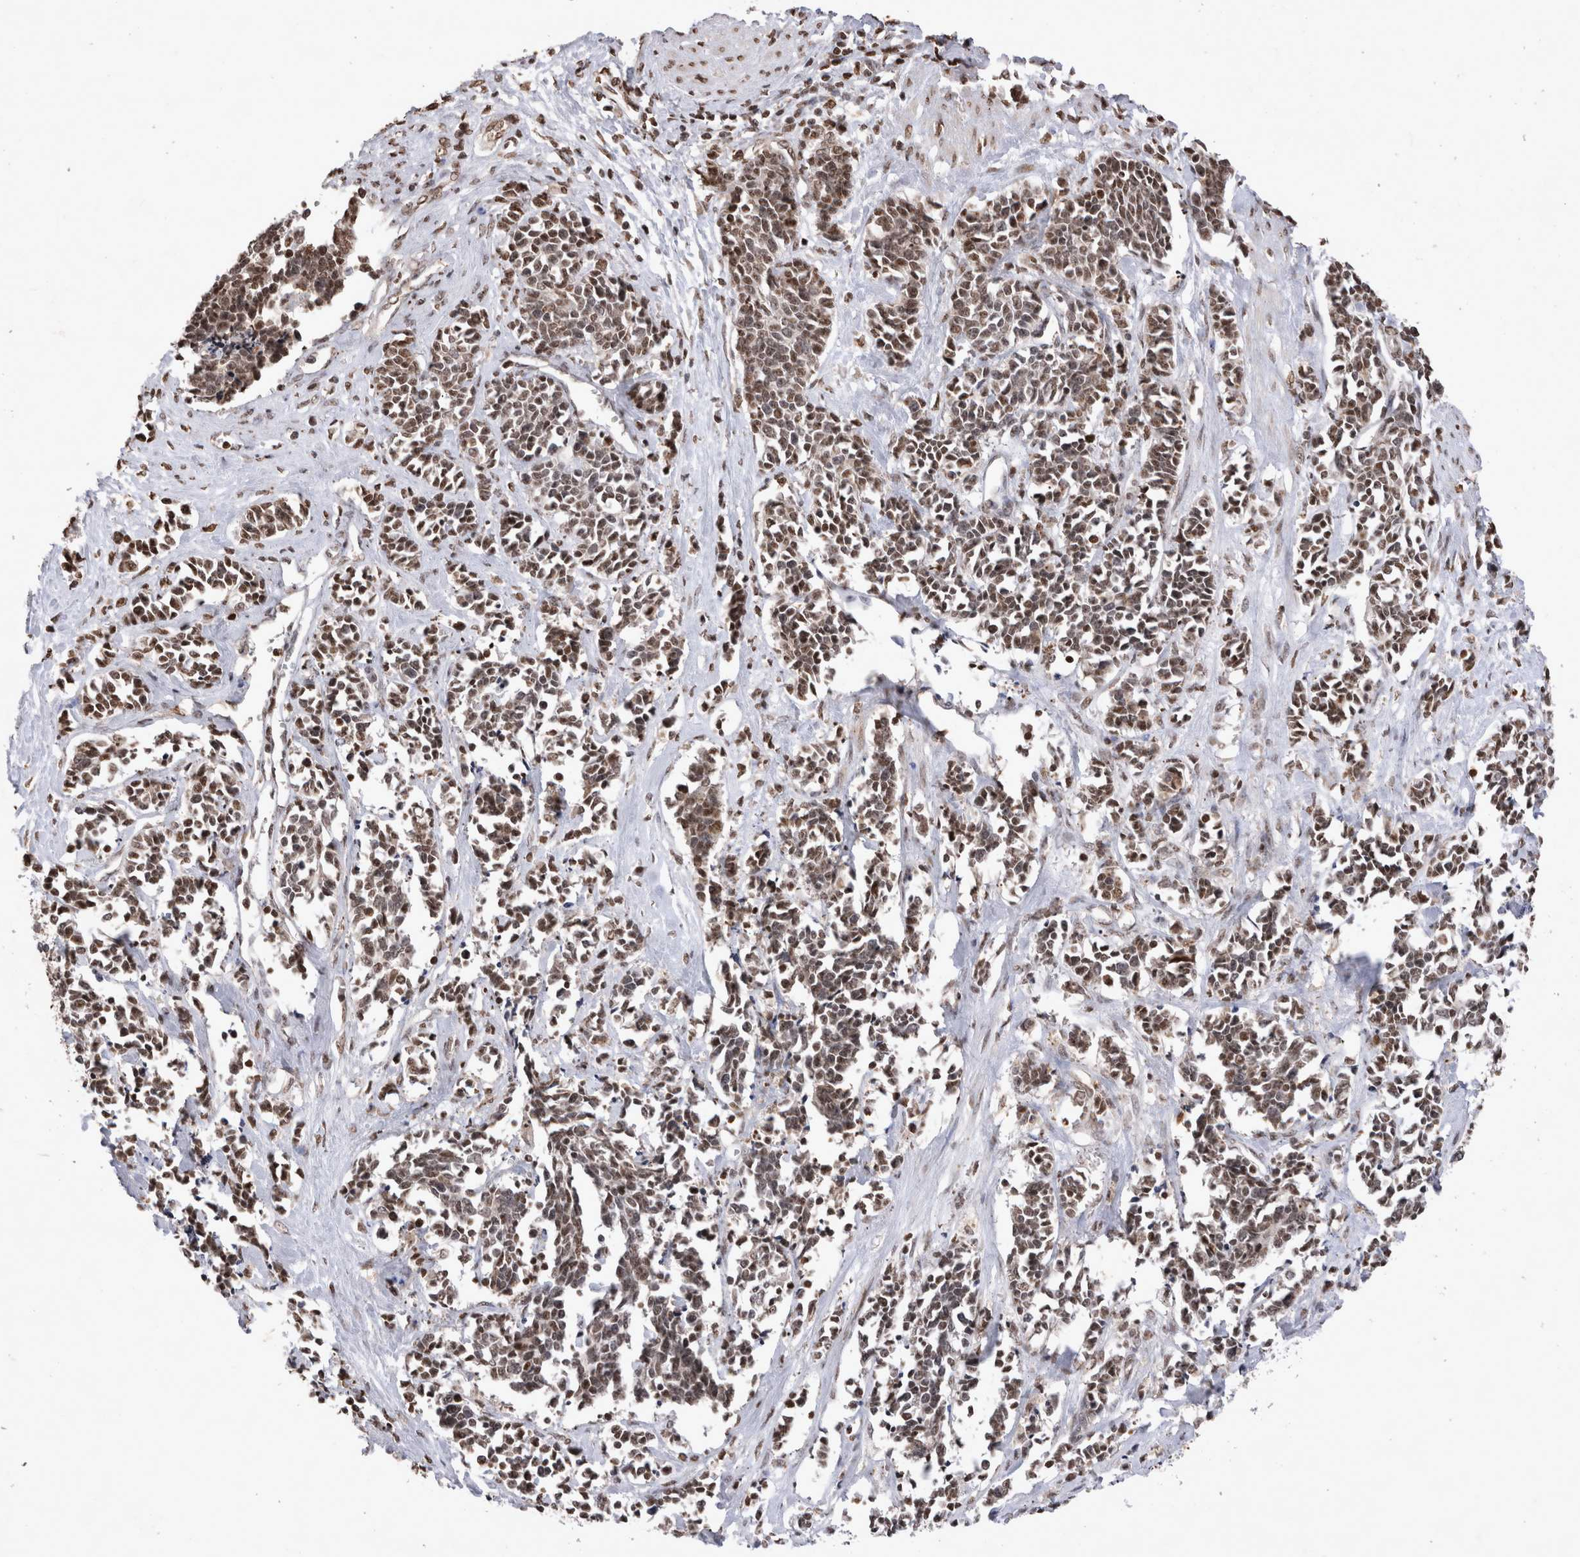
{"staining": {"intensity": "moderate", "quantity": ">75%", "location": "nuclear"}, "tissue": "cervical cancer", "cell_type": "Tumor cells", "image_type": "cancer", "snomed": [{"axis": "morphology", "description": "Squamous cell carcinoma, NOS"}, {"axis": "topography", "description": "Cervix"}], "caption": "Immunohistochemistry (DAB (3,3'-diaminobenzidine)) staining of cervical cancer demonstrates moderate nuclear protein expression in approximately >75% of tumor cells.", "gene": "STK11", "patient": {"sex": "female", "age": 35}}